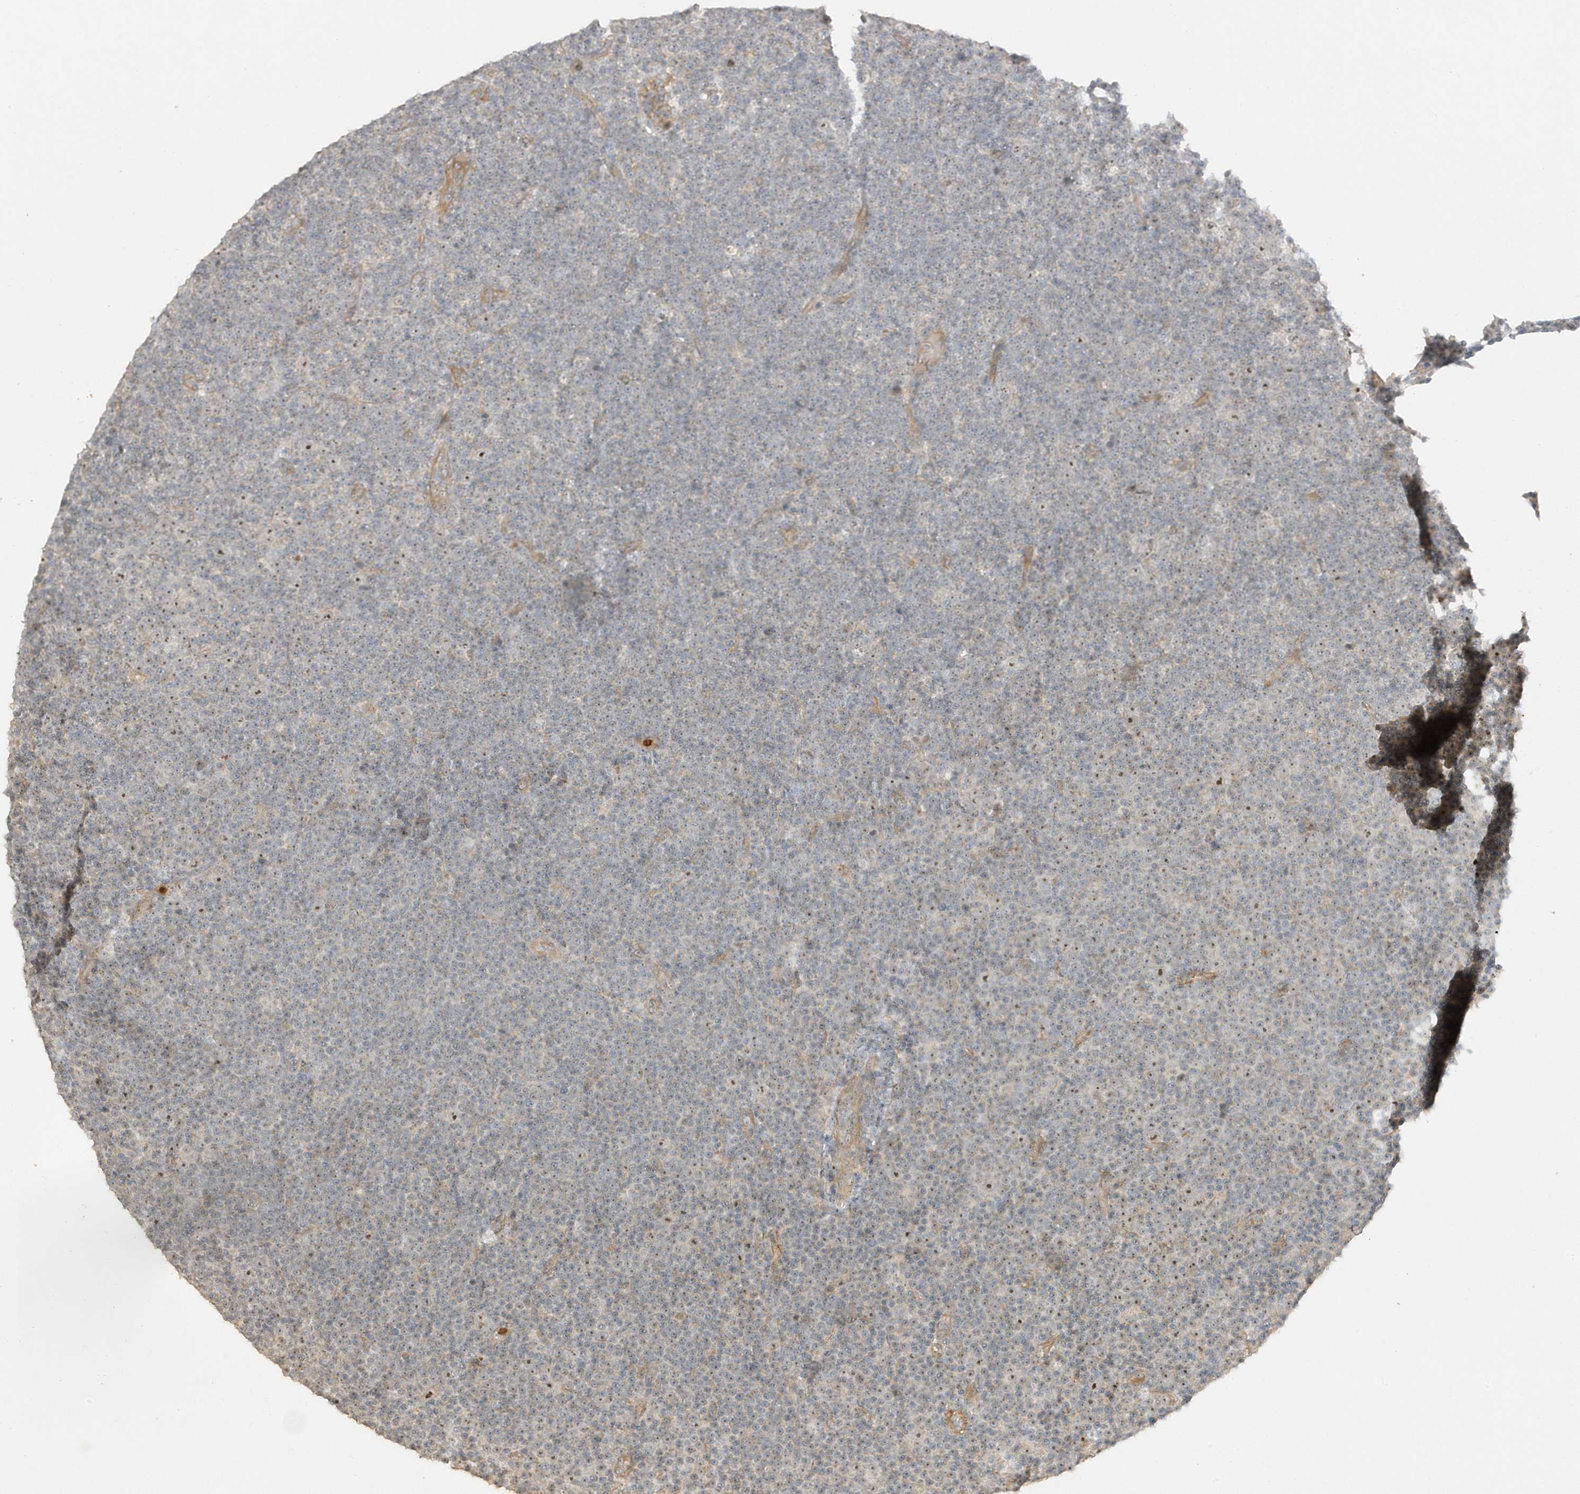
{"staining": {"intensity": "weak", "quantity": "25%-75%", "location": "nuclear"}, "tissue": "lymphoma", "cell_type": "Tumor cells", "image_type": "cancer", "snomed": [{"axis": "morphology", "description": "Malignant lymphoma, non-Hodgkin's type, Low grade"}, {"axis": "topography", "description": "Lymph node"}], "caption": "IHC (DAB) staining of malignant lymphoma, non-Hodgkin's type (low-grade) demonstrates weak nuclear protein staining in approximately 25%-75% of tumor cells. (DAB IHC, brown staining for protein, blue staining for nuclei).", "gene": "DDX18", "patient": {"sex": "female", "age": 67}}